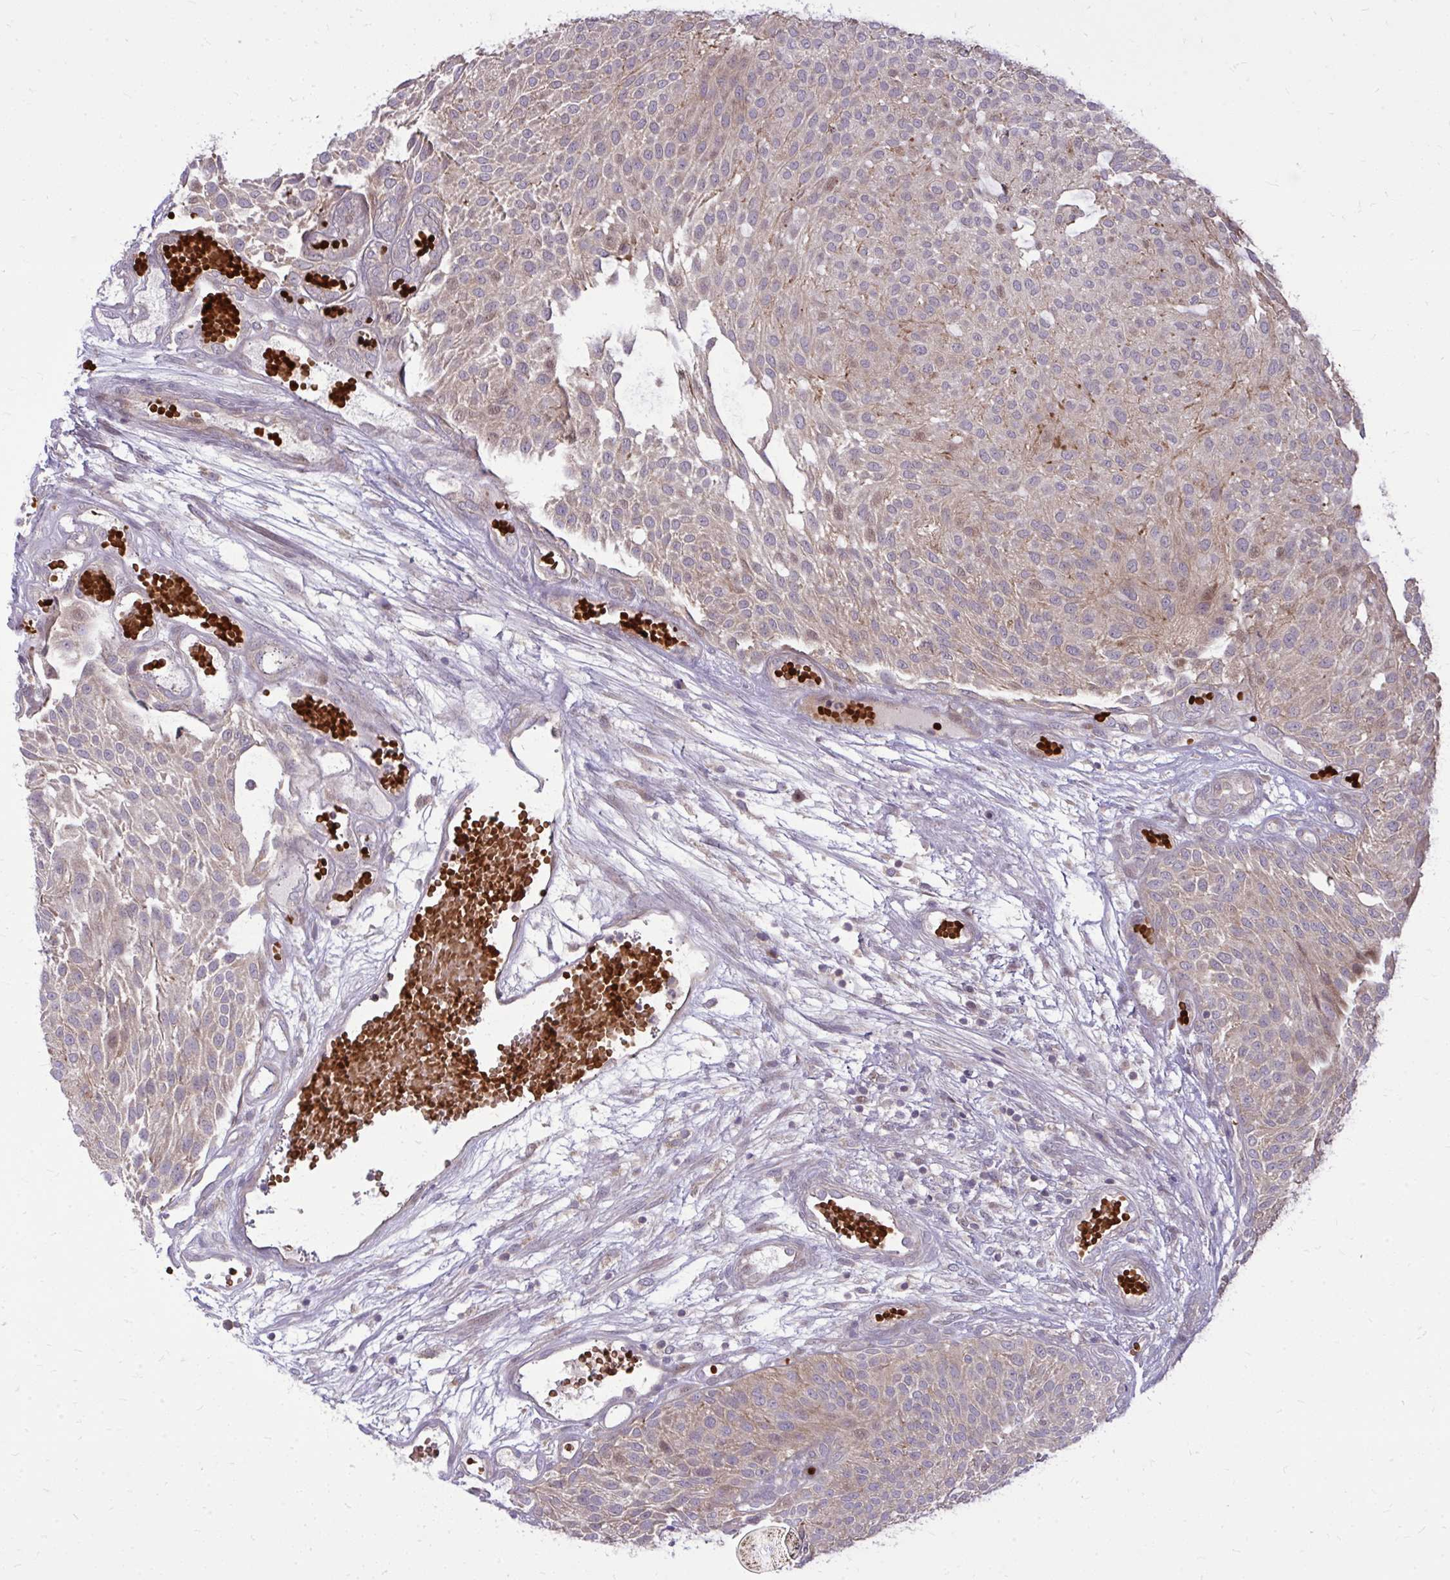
{"staining": {"intensity": "moderate", "quantity": "25%-75%", "location": "cytoplasmic/membranous,nuclear"}, "tissue": "urothelial cancer", "cell_type": "Tumor cells", "image_type": "cancer", "snomed": [{"axis": "morphology", "description": "Urothelial carcinoma, NOS"}, {"axis": "topography", "description": "Urinary bladder"}], "caption": "Urothelial cancer stained for a protein (brown) exhibits moderate cytoplasmic/membranous and nuclear positive expression in about 25%-75% of tumor cells.", "gene": "DPY19L1", "patient": {"sex": "male", "age": 84}}